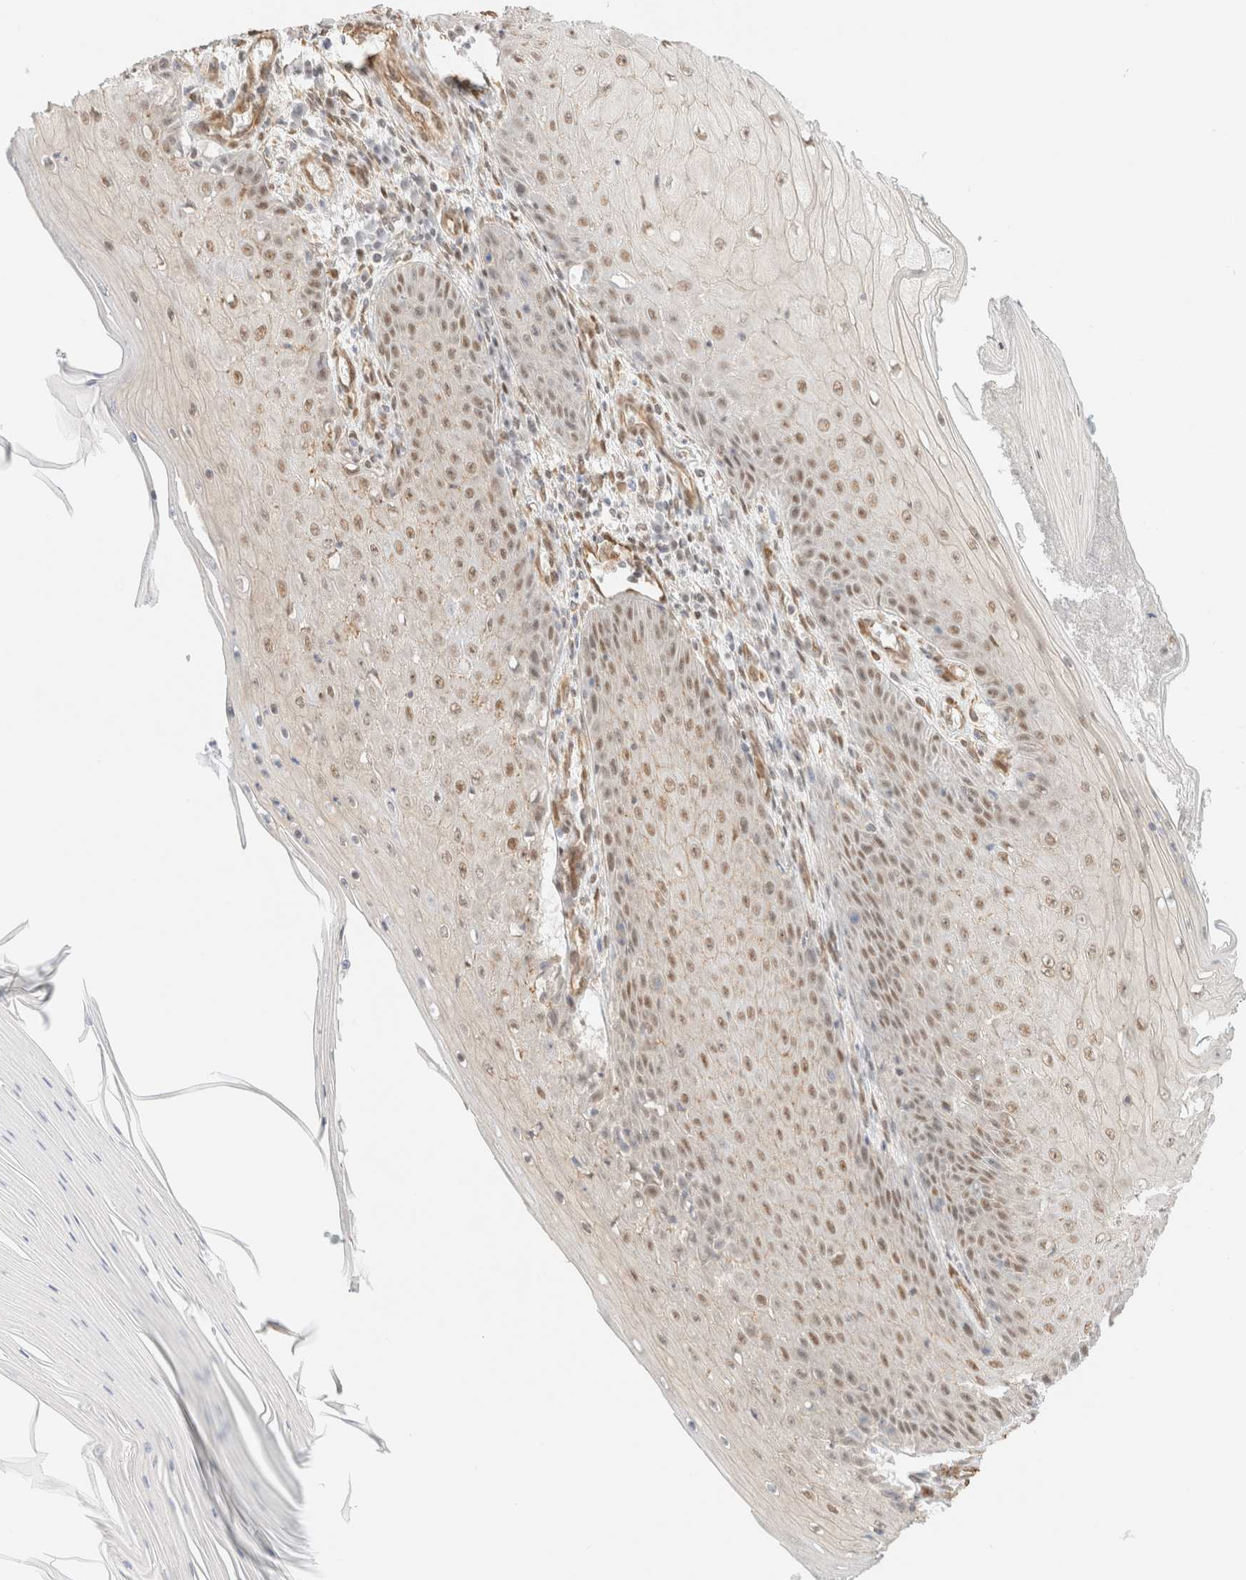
{"staining": {"intensity": "weak", "quantity": "25%-75%", "location": "nuclear"}, "tissue": "skin cancer", "cell_type": "Tumor cells", "image_type": "cancer", "snomed": [{"axis": "morphology", "description": "Squamous cell carcinoma, NOS"}, {"axis": "topography", "description": "Skin"}], "caption": "Protein expression analysis of human skin cancer reveals weak nuclear staining in approximately 25%-75% of tumor cells. Using DAB (brown) and hematoxylin (blue) stains, captured at high magnification using brightfield microscopy.", "gene": "ARID5A", "patient": {"sex": "female", "age": 73}}